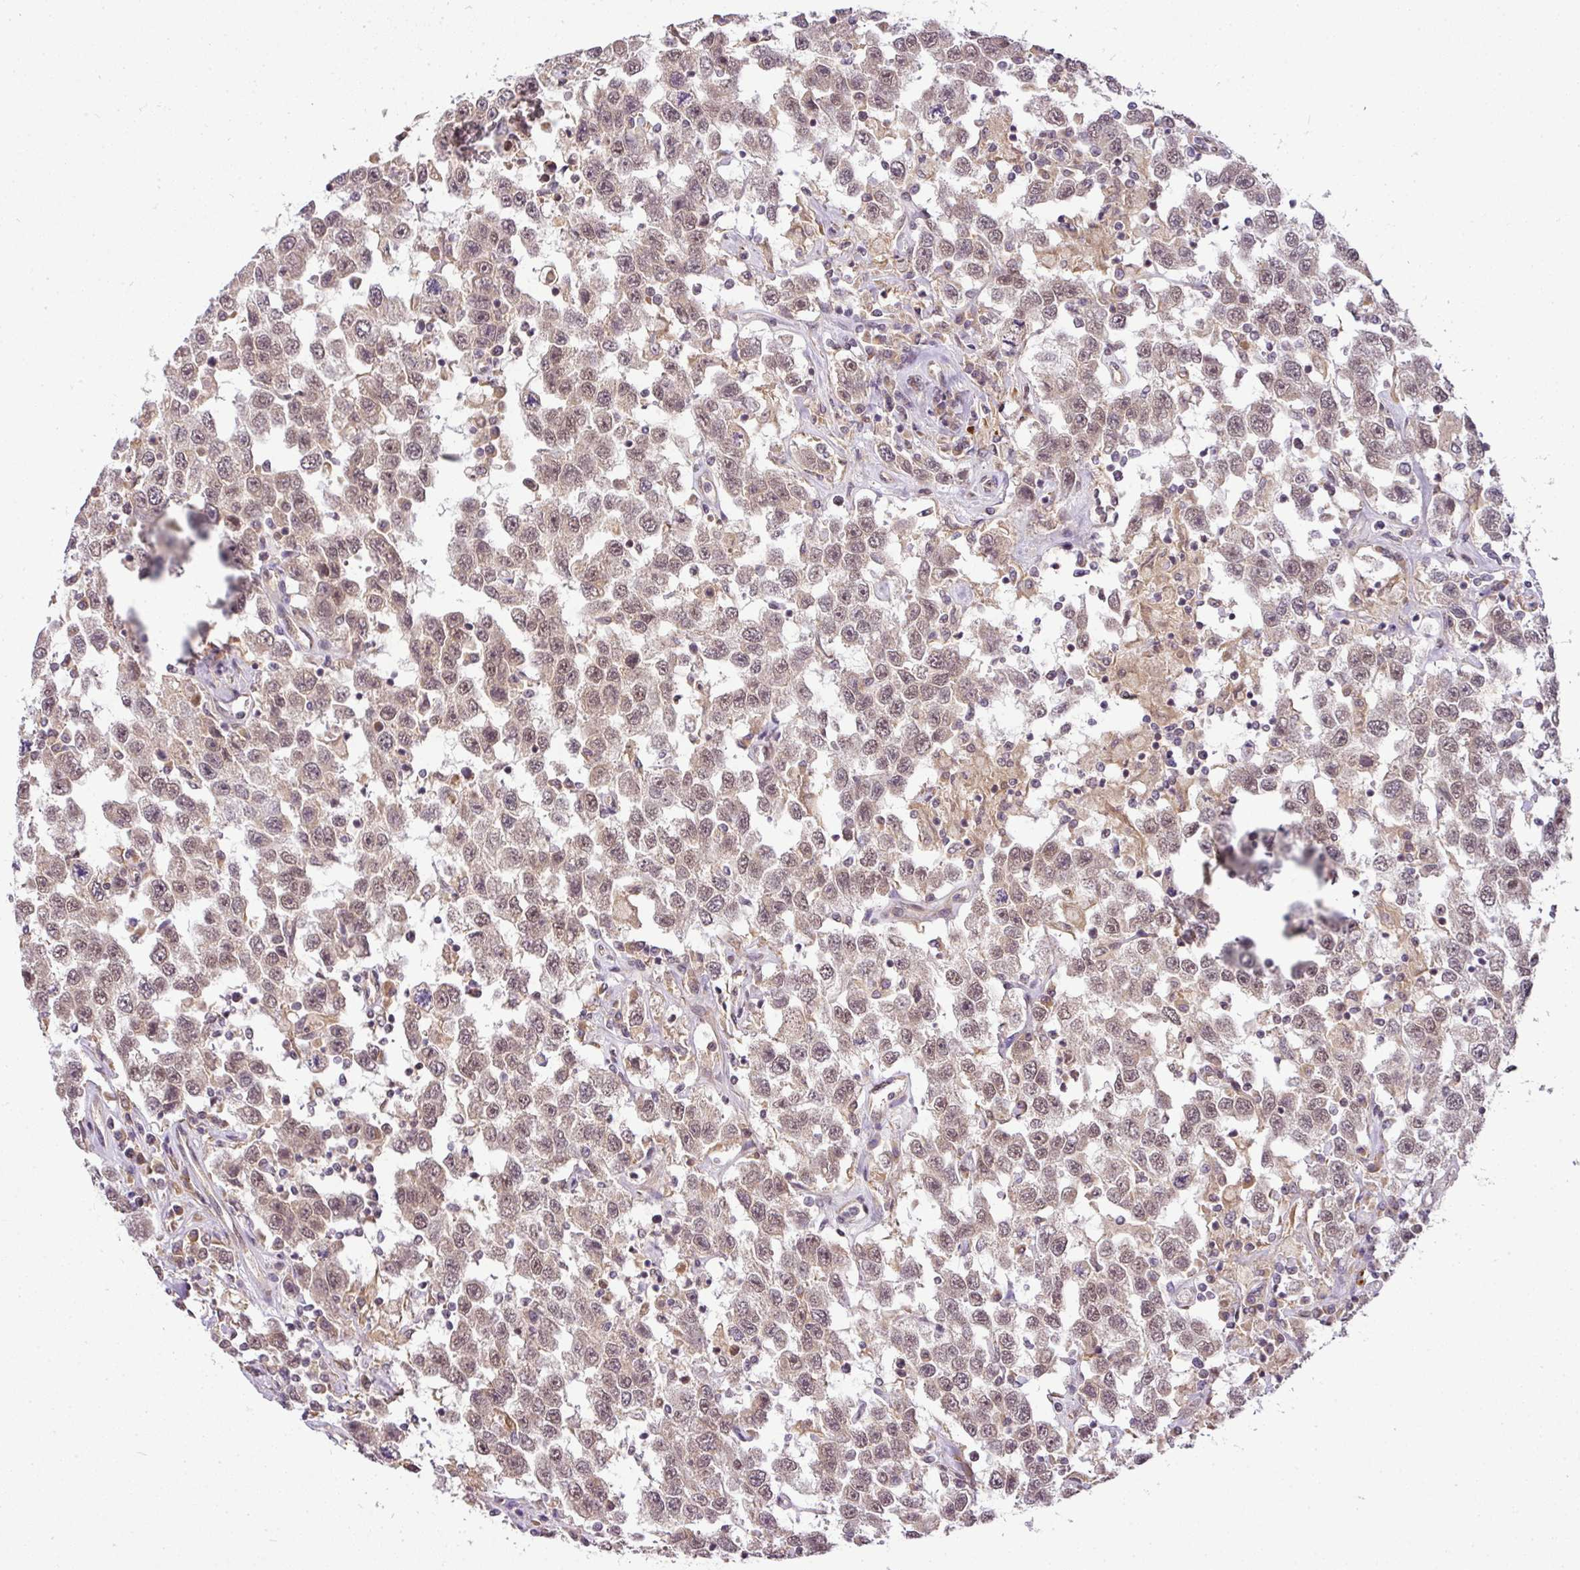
{"staining": {"intensity": "weak", "quantity": ">75%", "location": "nuclear"}, "tissue": "testis cancer", "cell_type": "Tumor cells", "image_type": "cancer", "snomed": [{"axis": "morphology", "description": "Seminoma, NOS"}, {"axis": "topography", "description": "Testis"}], "caption": "Human testis cancer (seminoma) stained with a protein marker shows weak staining in tumor cells.", "gene": "C1orf226", "patient": {"sex": "male", "age": 41}}